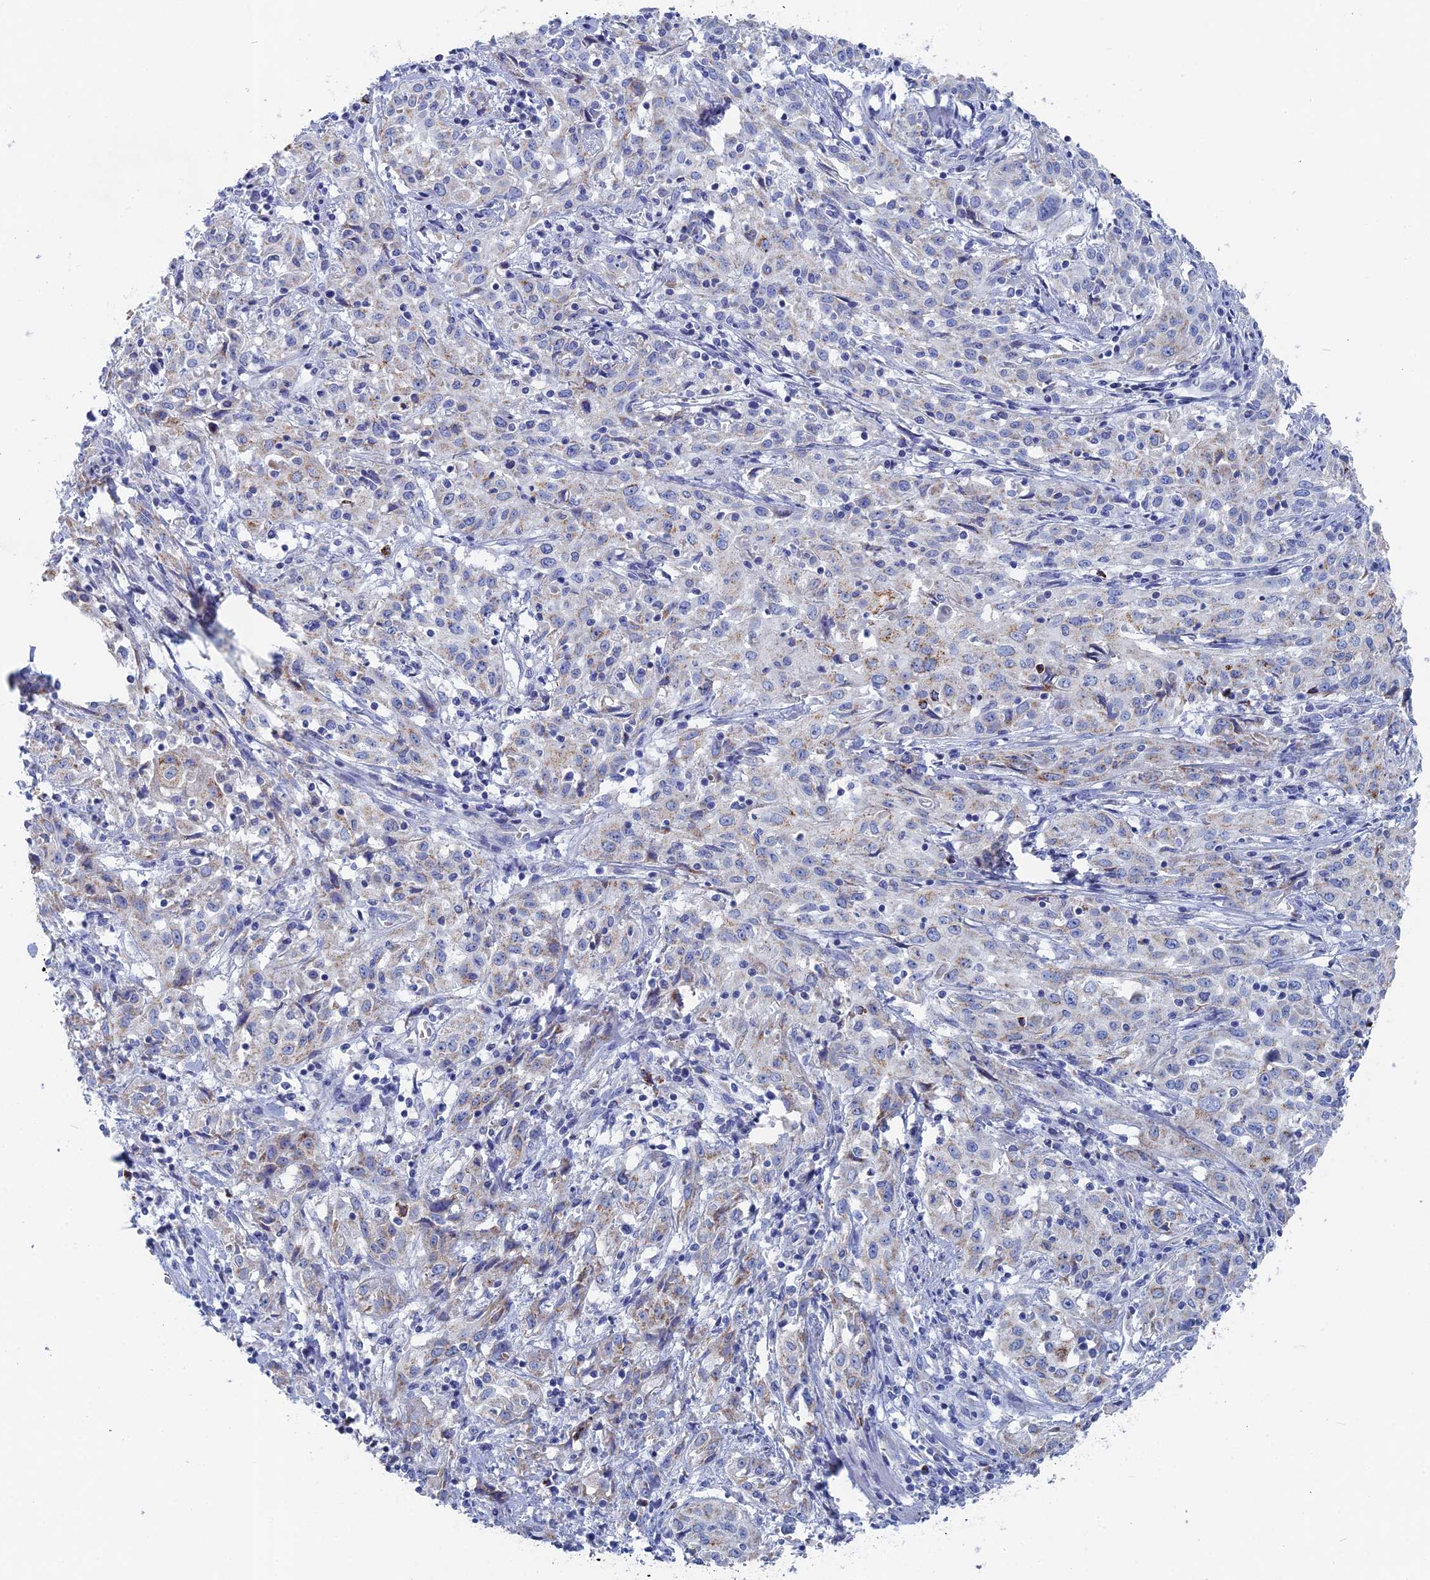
{"staining": {"intensity": "weak", "quantity": "<25%", "location": "cytoplasmic/membranous"}, "tissue": "cervical cancer", "cell_type": "Tumor cells", "image_type": "cancer", "snomed": [{"axis": "morphology", "description": "Squamous cell carcinoma, NOS"}, {"axis": "topography", "description": "Cervix"}], "caption": "The image shows no significant expression in tumor cells of squamous cell carcinoma (cervical).", "gene": "HIGD1A", "patient": {"sex": "female", "age": 57}}